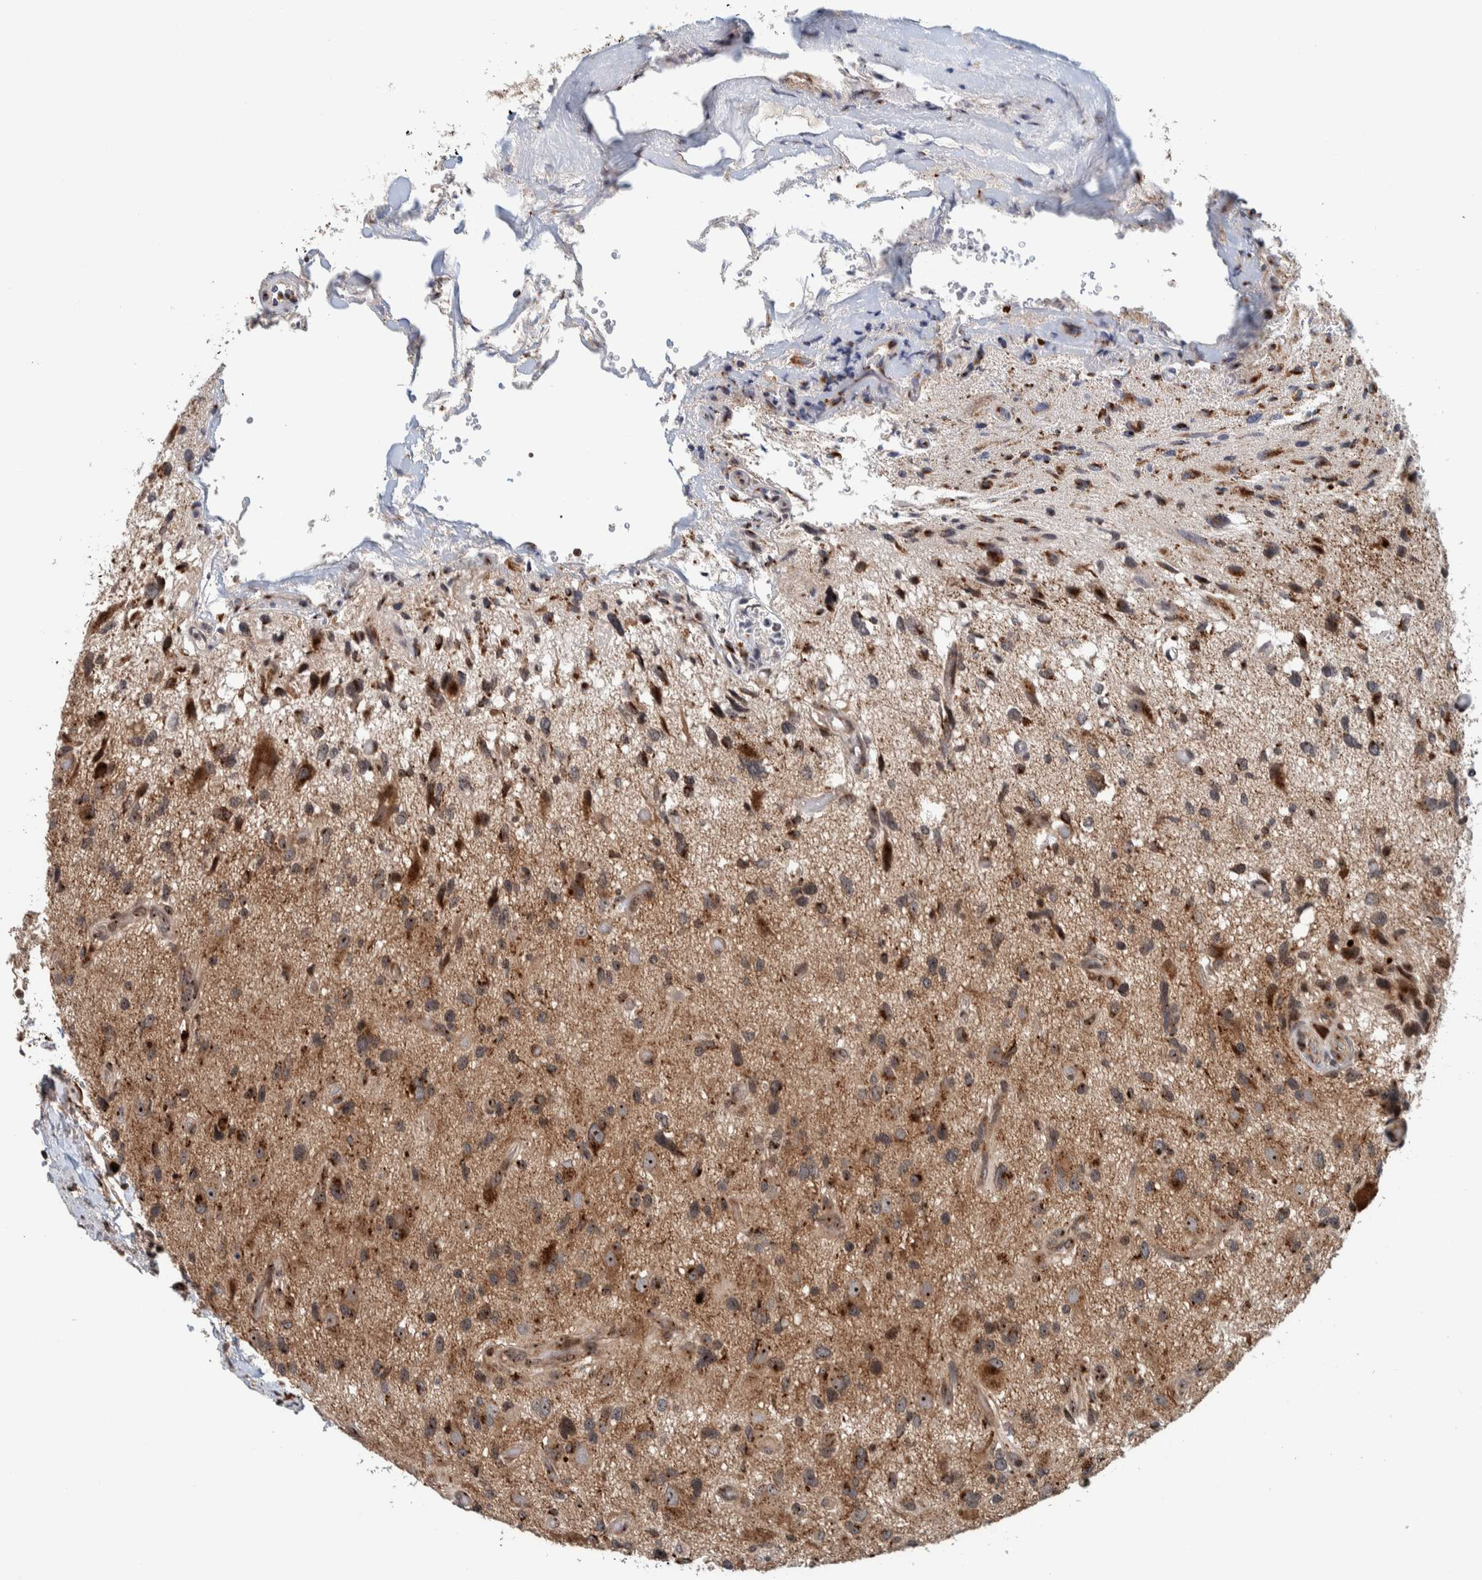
{"staining": {"intensity": "moderate", "quantity": ">75%", "location": "cytoplasmic/membranous,nuclear"}, "tissue": "glioma", "cell_type": "Tumor cells", "image_type": "cancer", "snomed": [{"axis": "morphology", "description": "Glioma, malignant, High grade"}, {"axis": "topography", "description": "Brain"}], "caption": "This is a histology image of IHC staining of high-grade glioma (malignant), which shows moderate staining in the cytoplasmic/membranous and nuclear of tumor cells.", "gene": "CCDC182", "patient": {"sex": "male", "age": 33}}